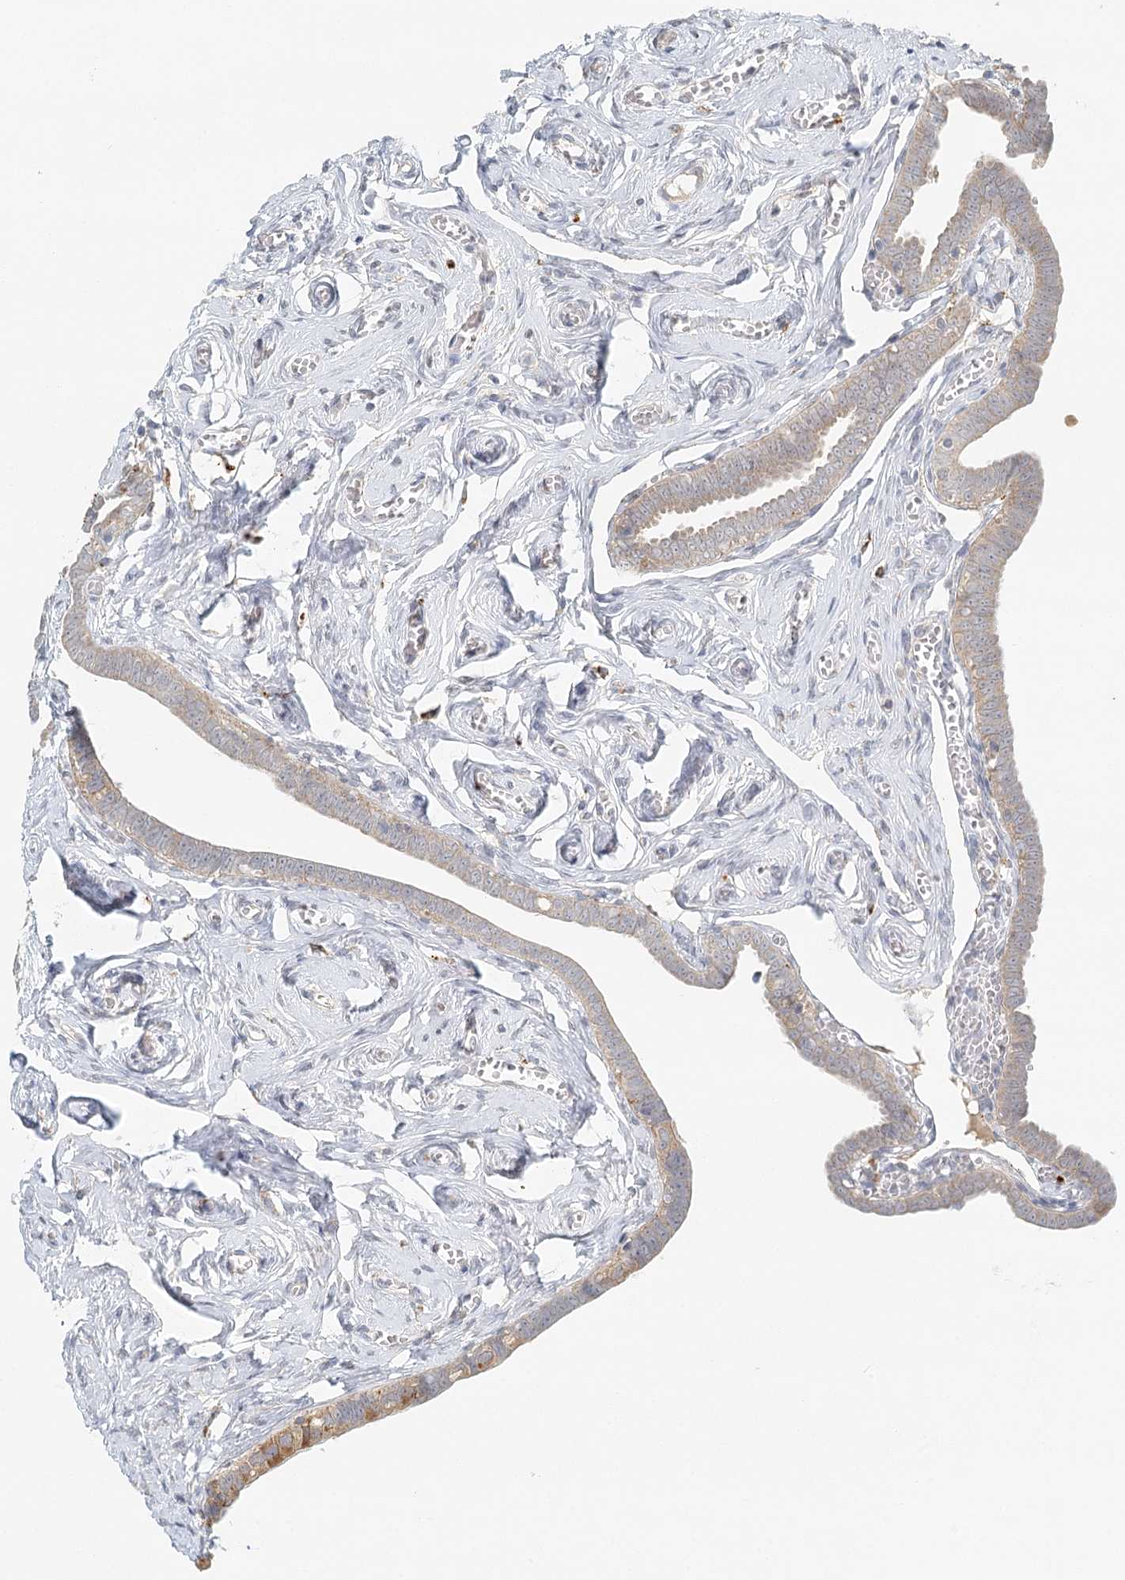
{"staining": {"intensity": "weak", "quantity": "25%-75%", "location": "cytoplasmic/membranous"}, "tissue": "fallopian tube", "cell_type": "Glandular cells", "image_type": "normal", "snomed": [{"axis": "morphology", "description": "Normal tissue, NOS"}, {"axis": "topography", "description": "Fallopian tube"}], "caption": "IHC staining of benign fallopian tube, which reveals low levels of weak cytoplasmic/membranous staining in about 25%-75% of glandular cells indicating weak cytoplasmic/membranous protein staining. The staining was performed using DAB (3,3'-diaminobenzidine) (brown) for protein detection and nuclei were counterstained in hematoxylin (blue).", "gene": "VSIG1", "patient": {"sex": "female", "age": 71}}